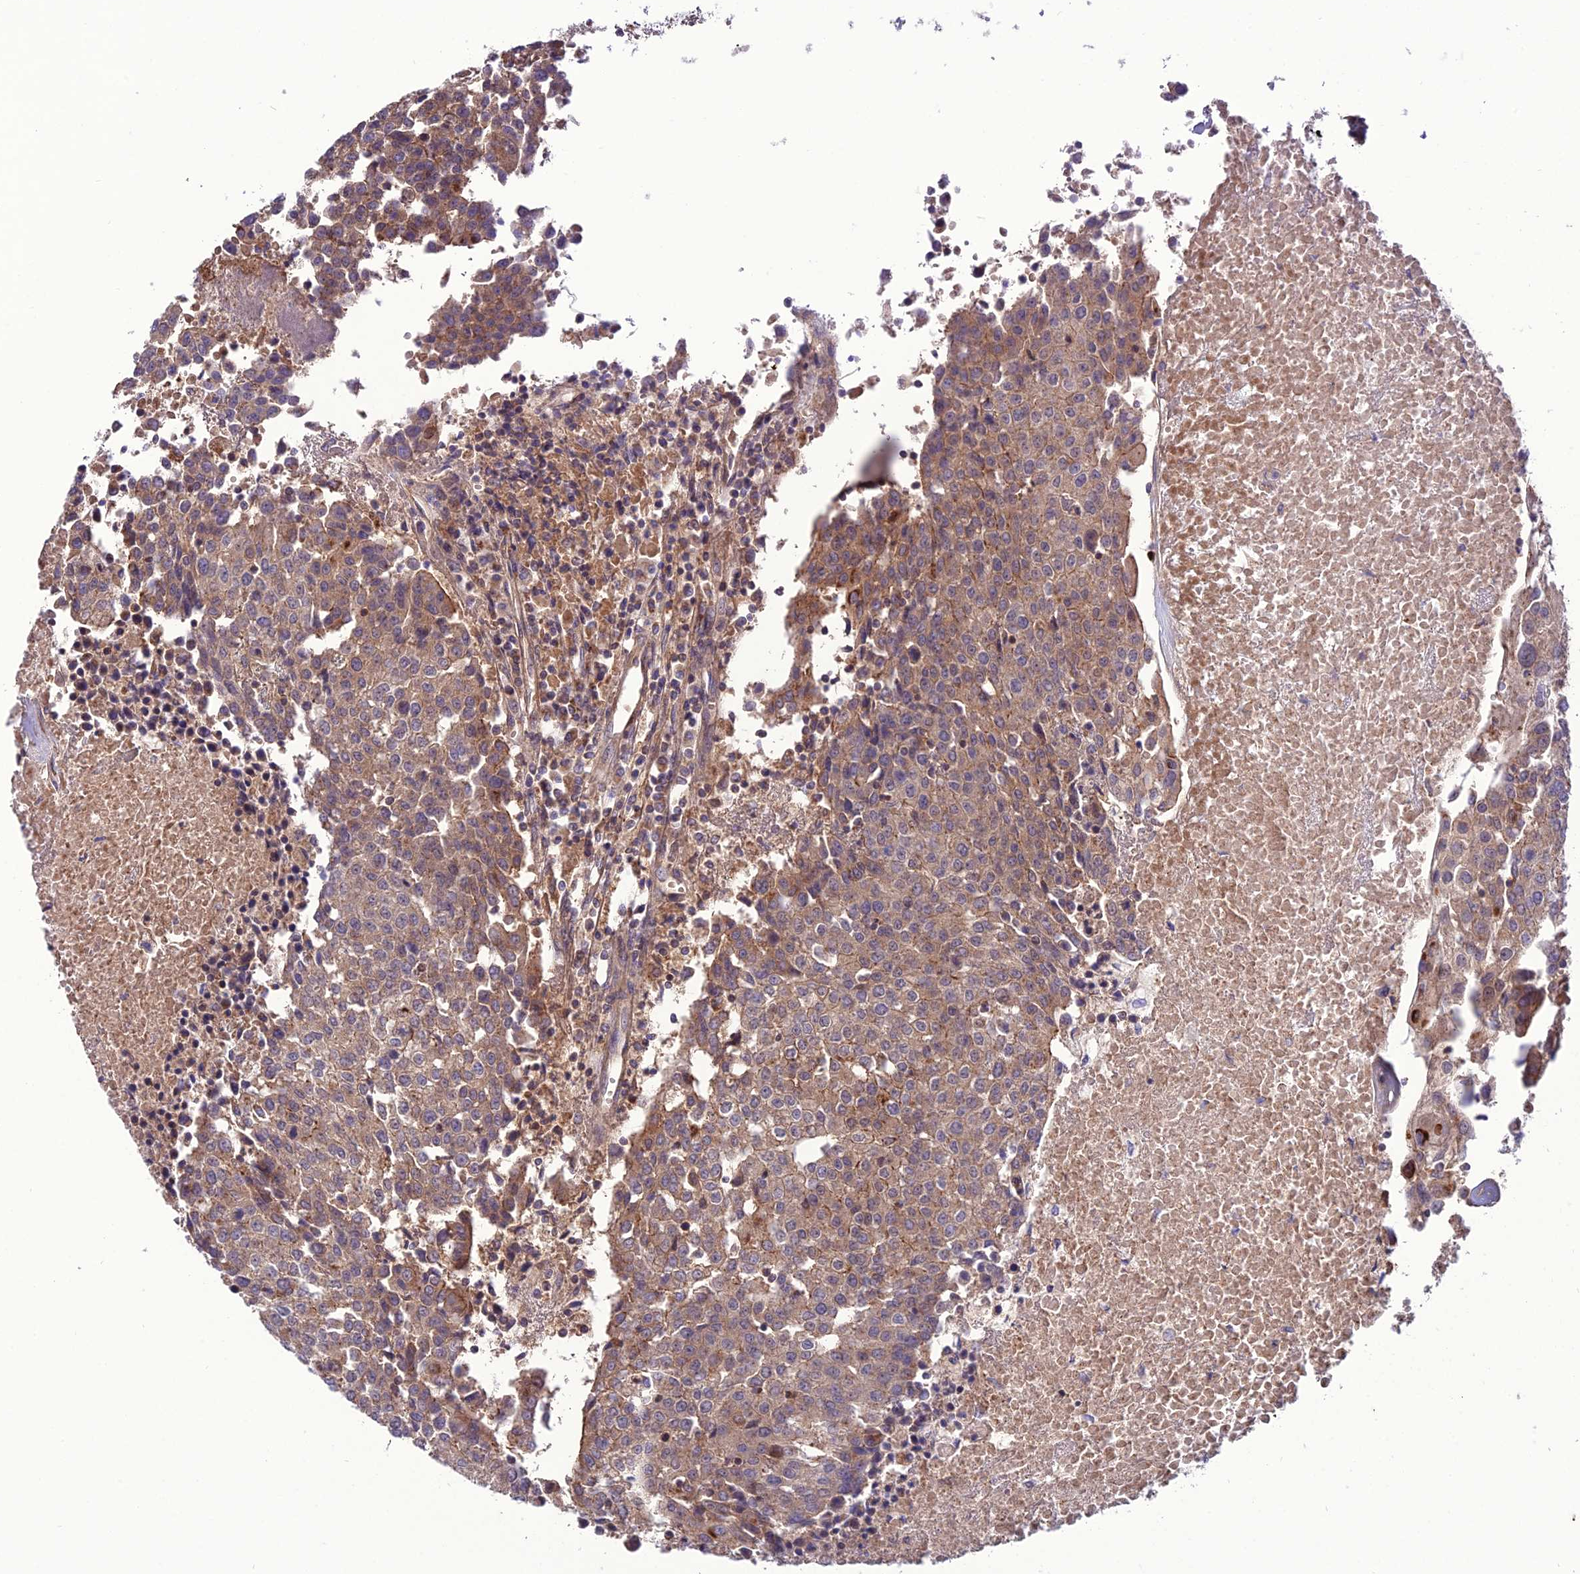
{"staining": {"intensity": "weak", "quantity": "25%-75%", "location": "cytoplasmic/membranous"}, "tissue": "urothelial cancer", "cell_type": "Tumor cells", "image_type": "cancer", "snomed": [{"axis": "morphology", "description": "Urothelial carcinoma, High grade"}, {"axis": "topography", "description": "Urinary bladder"}], "caption": "Immunohistochemical staining of high-grade urothelial carcinoma displays weak cytoplasmic/membranous protein staining in about 25%-75% of tumor cells.", "gene": "PPIL3", "patient": {"sex": "female", "age": 85}}